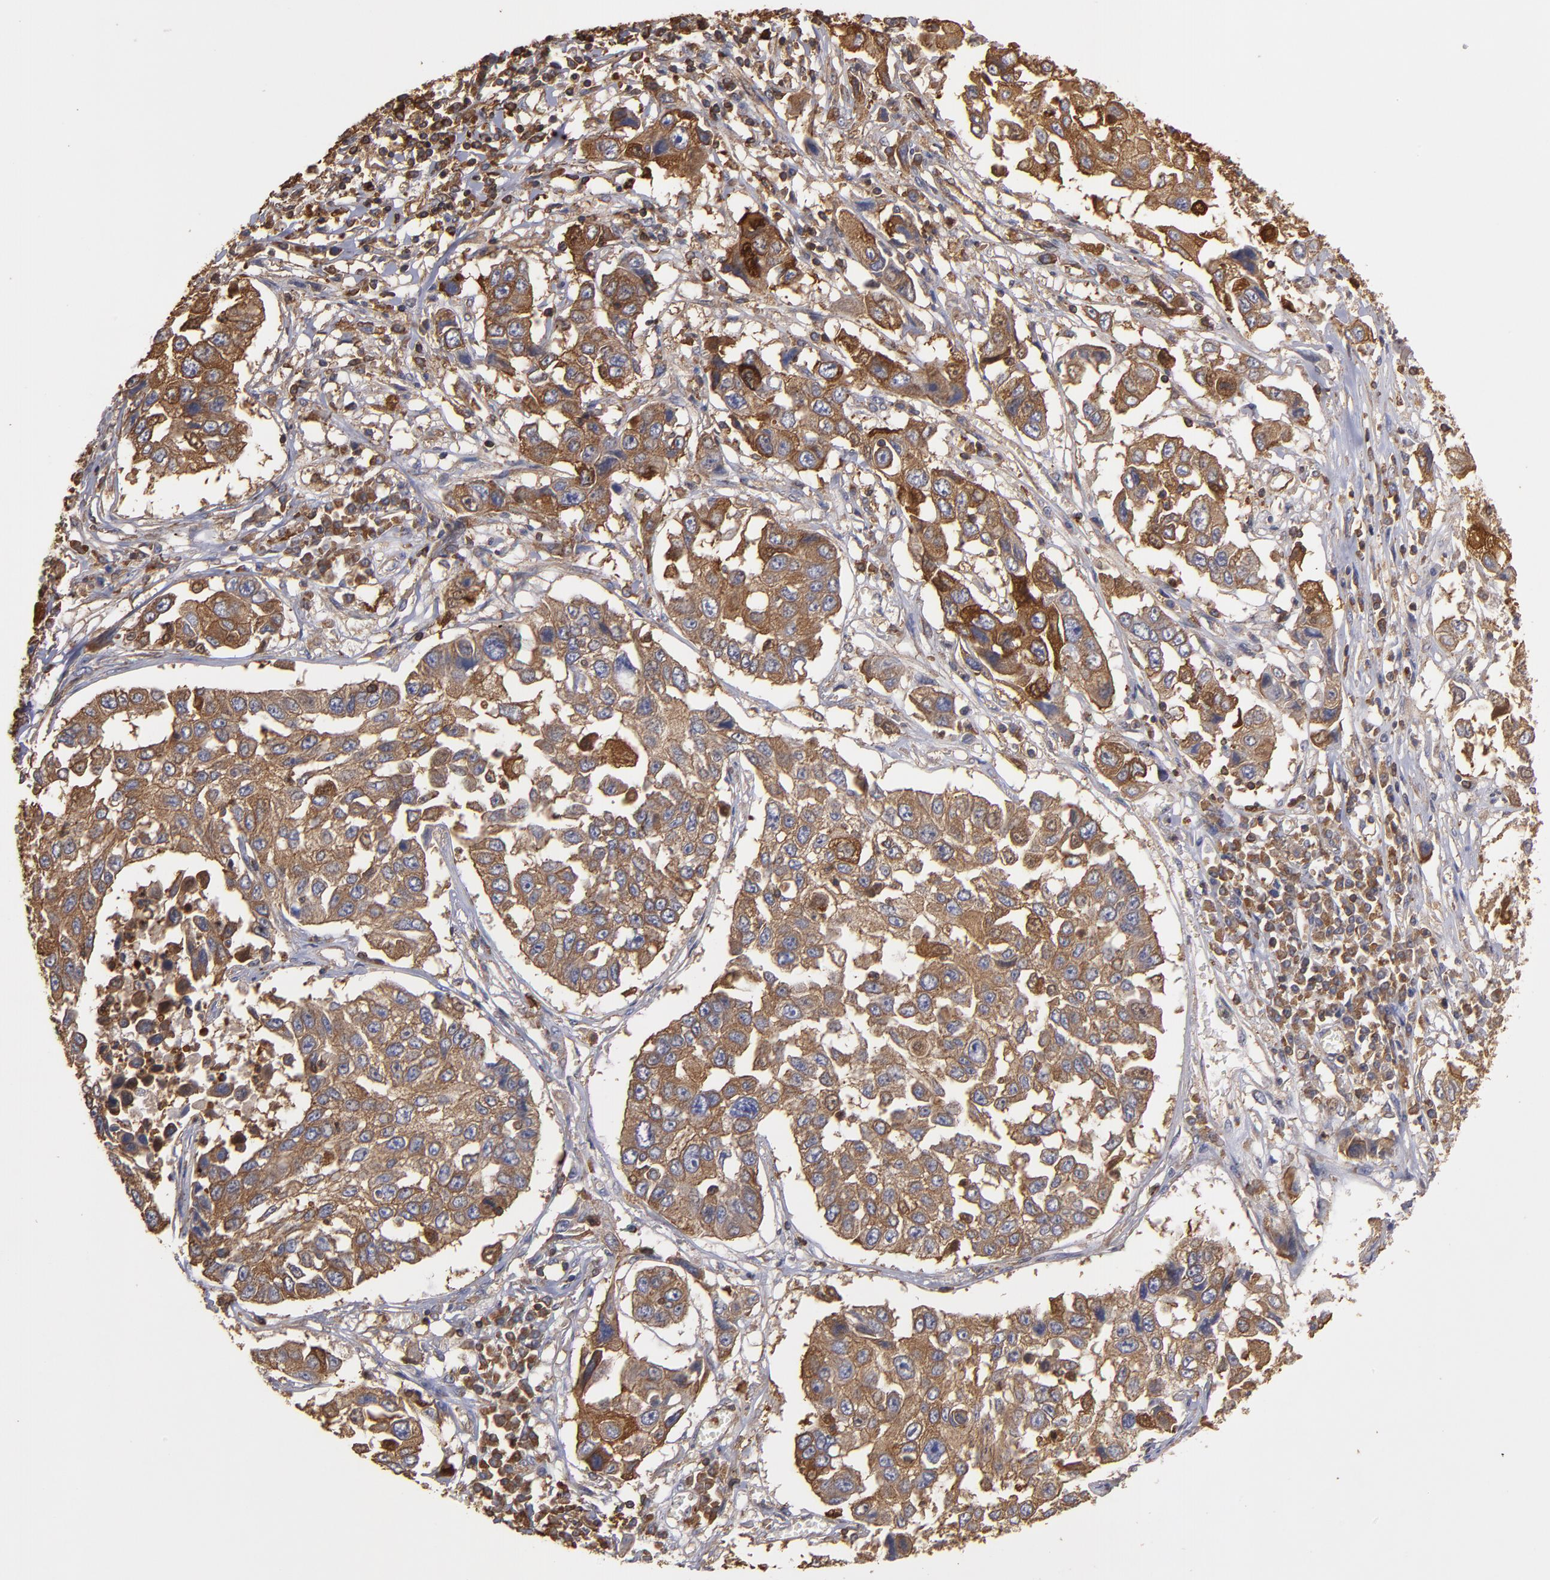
{"staining": {"intensity": "moderate", "quantity": ">75%", "location": "cytoplasmic/membranous"}, "tissue": "lung cancer", "cell_type": "Tumor cells", "image_type": "cancer", "snomed": [{"axis": "morphology", "description": "Squamous cell carcinoma, NOS"}, {"axis": "topography", "description": "Lung"}], "caption": "Moderate cytoplasmic/membranous protein positivity is identified in approximately >75% of tumor cells in squamous cell carcinoma (lung). The protein of interest is shown in brown color, while the nuclei are stained blue.", "gene": "ACTN4", "patient": {"sex": "male", "age": 71}}